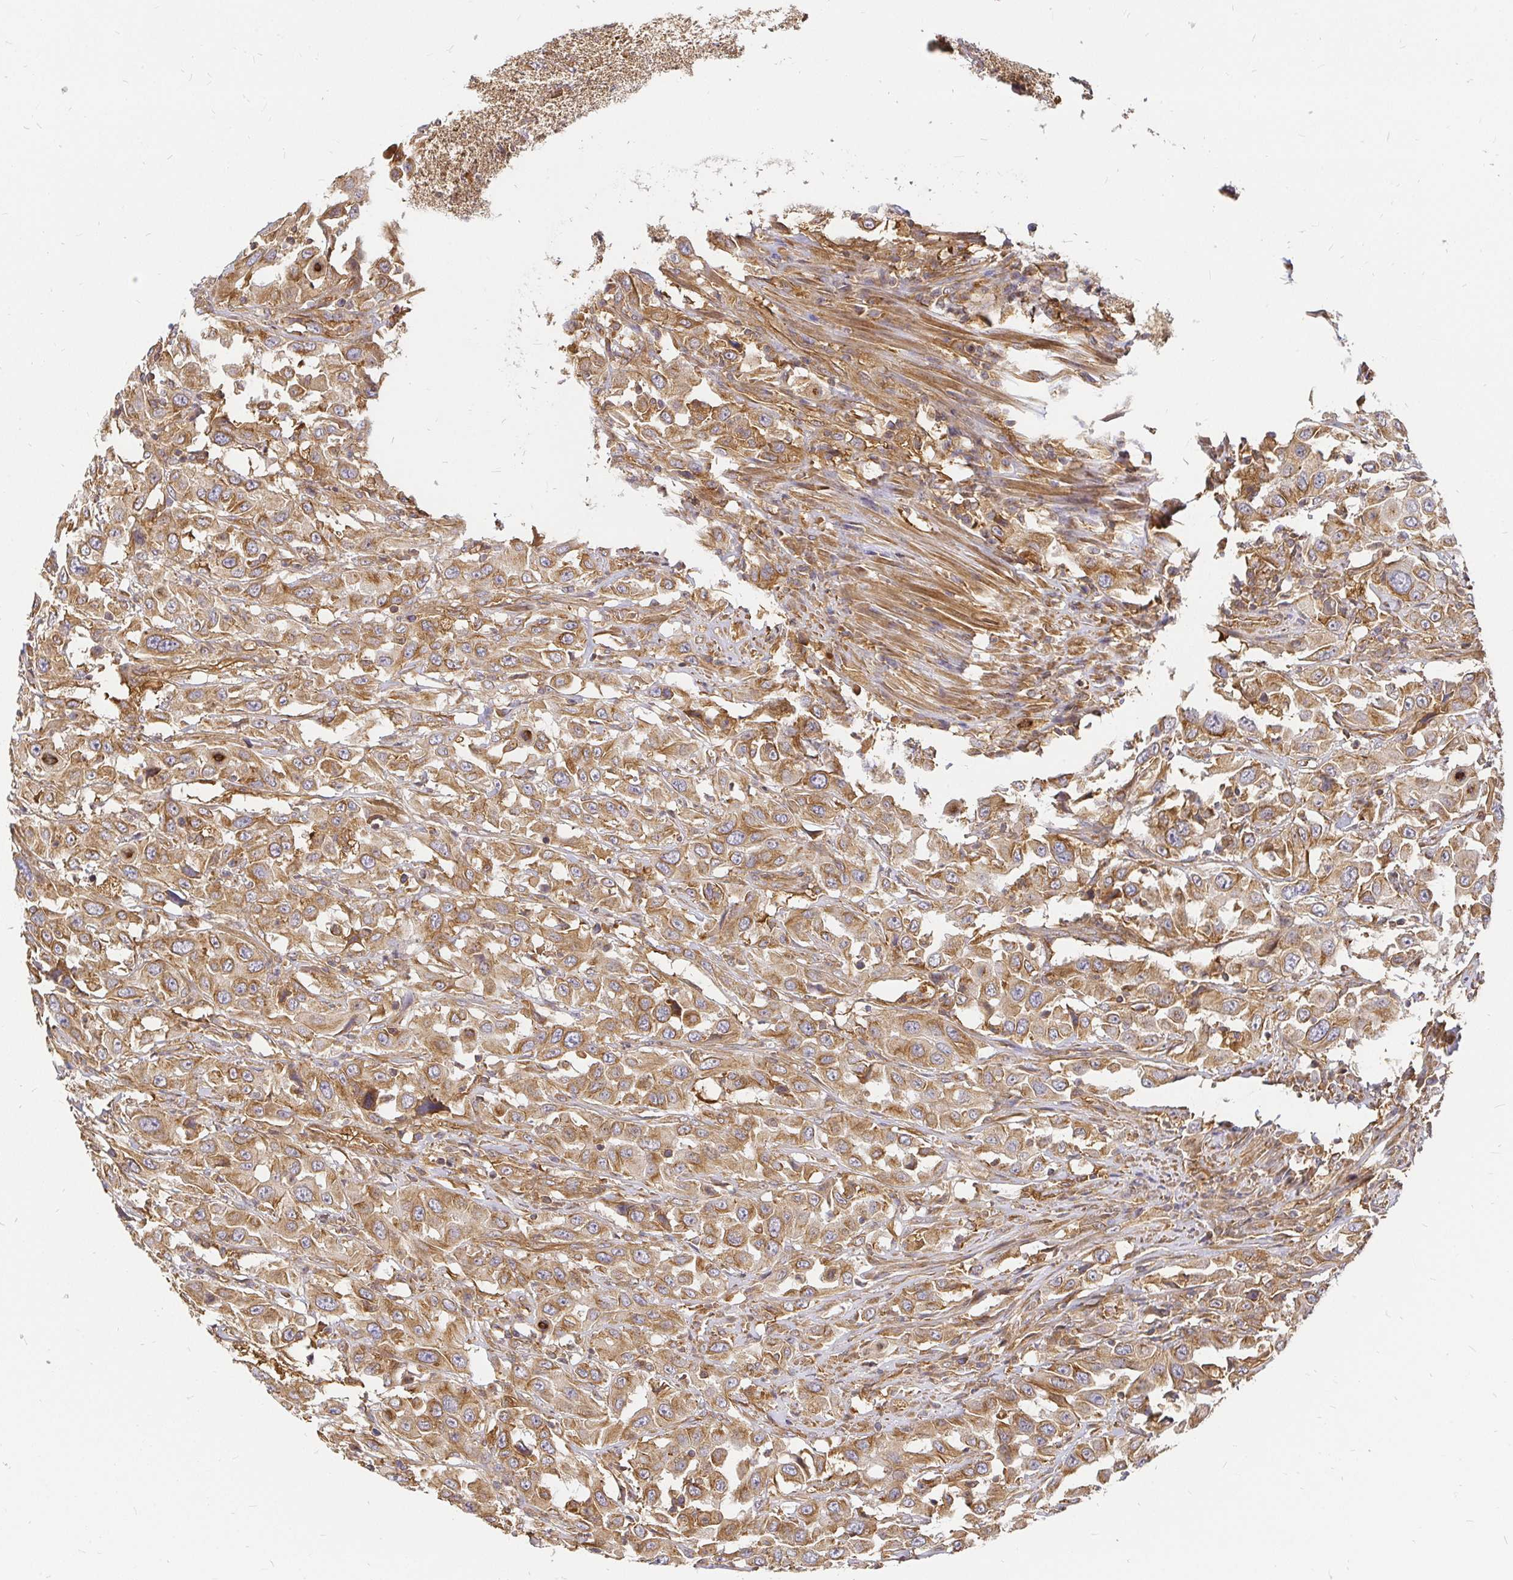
{"staining": {"intensity": "moderate", "quantity": ">75%", "location": "cytoplasmic/membranous"}, "tissue": "urothelial cancer", "cell_type": "Tumor cells", "image_type": "cancer", "snomed": [{"axis": "morphology", "description": "Urothelial carcinoma, High grade"}, {"axis": "topography", "description": "Urinary bladder"}], "caption": "High-grade urothelial carcinoma stained with a protein marker displays moderate staining in tumor cells.", "gene": "KIF5B", "patient": {"sex": "male", "age": 61}}